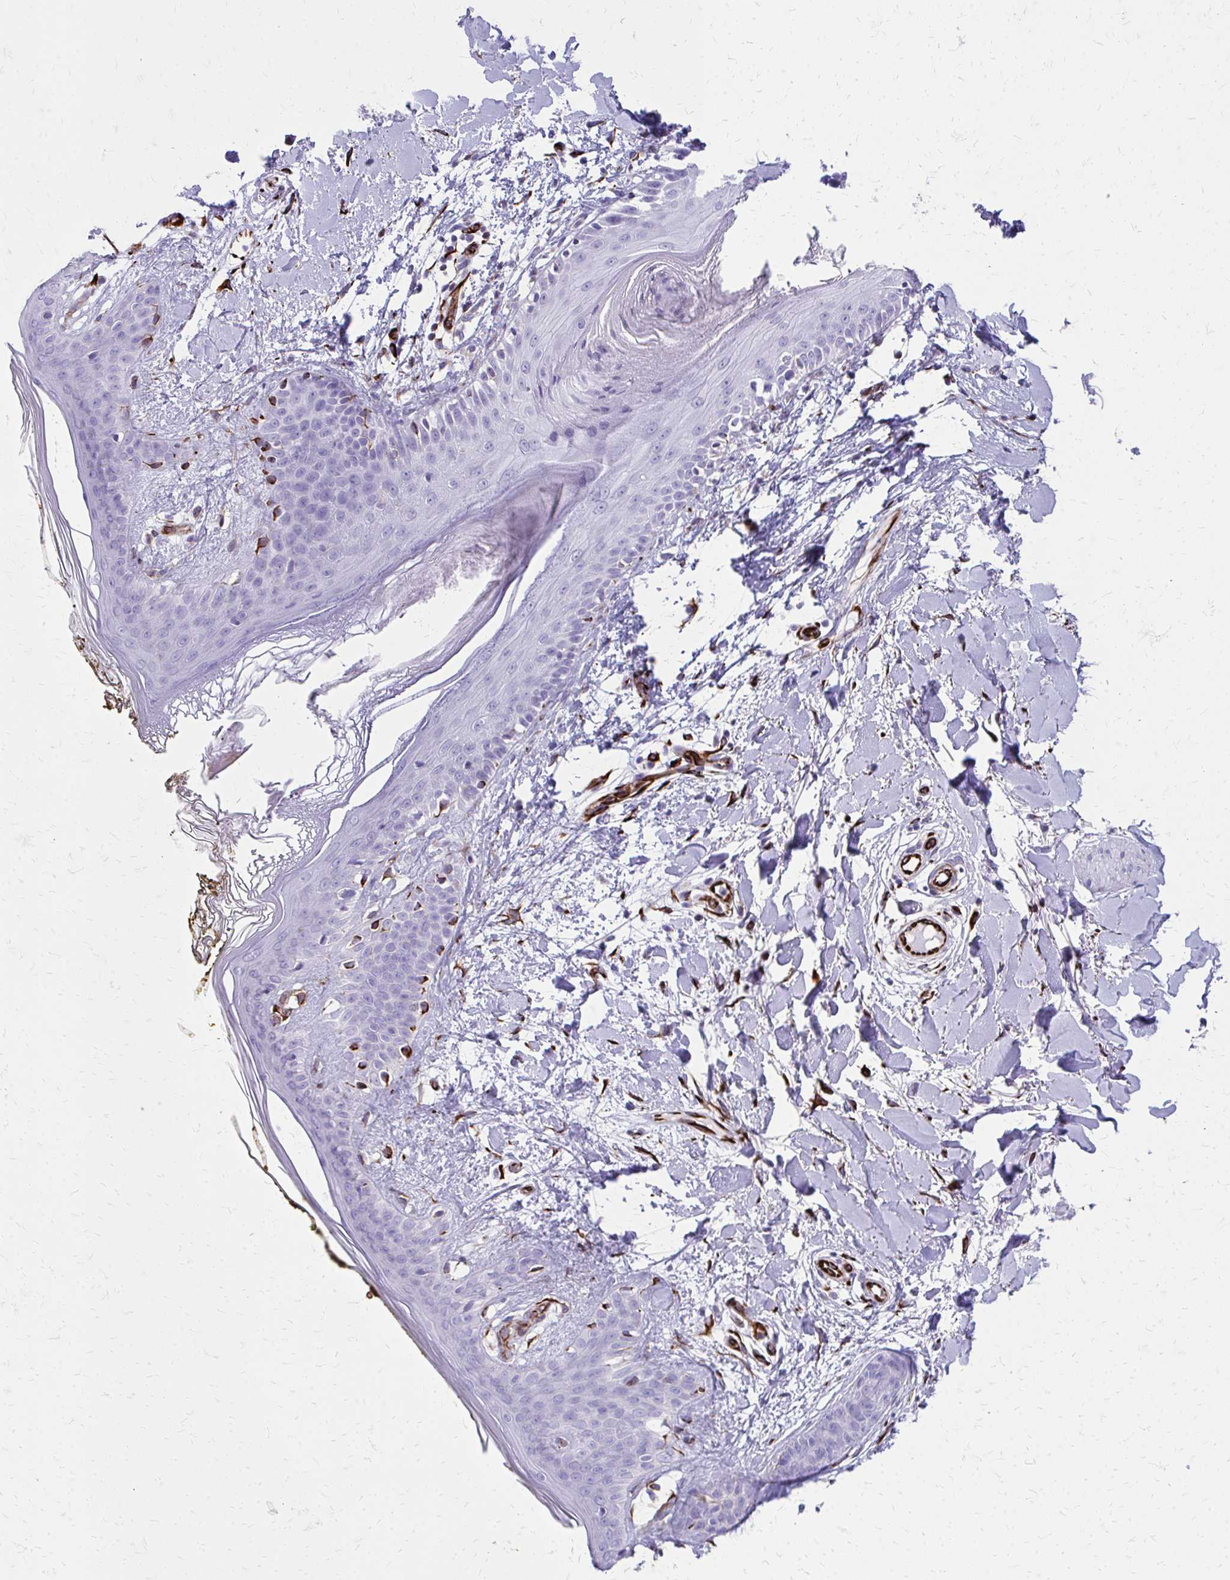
{"staining": {"intensity": "negative", "quantity": "none", "location": "none"}, "tissue": "skin", "cell_type": "Fibroblasts", "image_type": "normal", "snomed": [{"axis": "morphology", "description": "Normal tissue, NOS"}, {"axis": "topography", "description": "Skin"}], "caption": "IHC of benign skin displays no expression in fibroblasts. (Stains: DAB immunohistochemistry (IHC) with hematoxylin counter stain, Microscopy: brightfield microscopy at high magnification).", "gene": "TRIM6", "patient": {"sex": "female", "age": 34}}